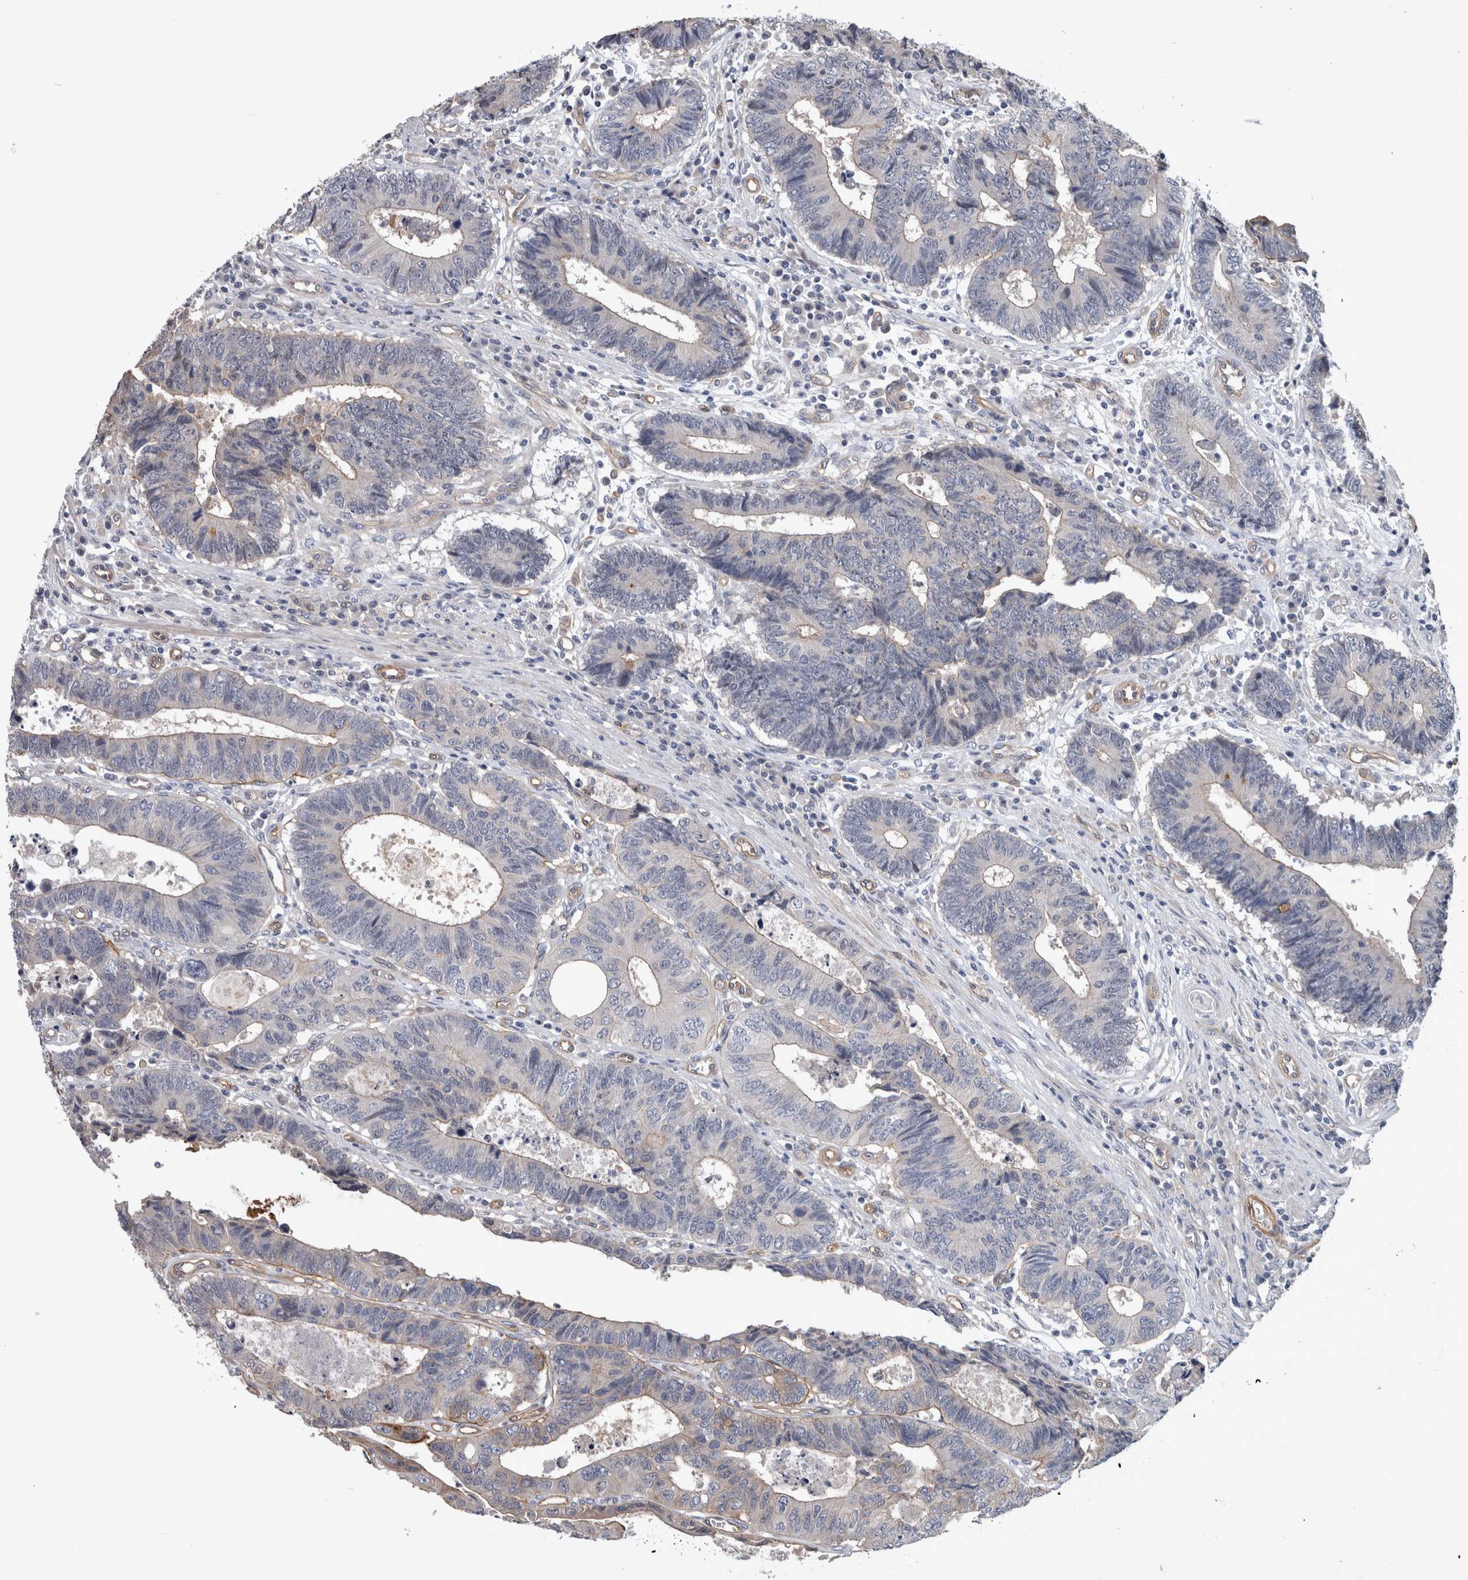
{"staining": {"intensity": "negative", "quantity": "none", "location": "none"}, "tissue": "colorectal cancer", "cell_type": "Tumor cells", "image_type": "cancer", "snomed": [{"axis": "morphology", "description": "Adenocarcinoma, NOS"}, {"axis": "topography", "description": "Rectum"}], "caption": "Histopathology image shows no protein positivity in tumor cells of colorectal cancer (adenocarcinoma) tissue.", "gene": "BCAM", "patient": {"sex": "male", "age": 84}}